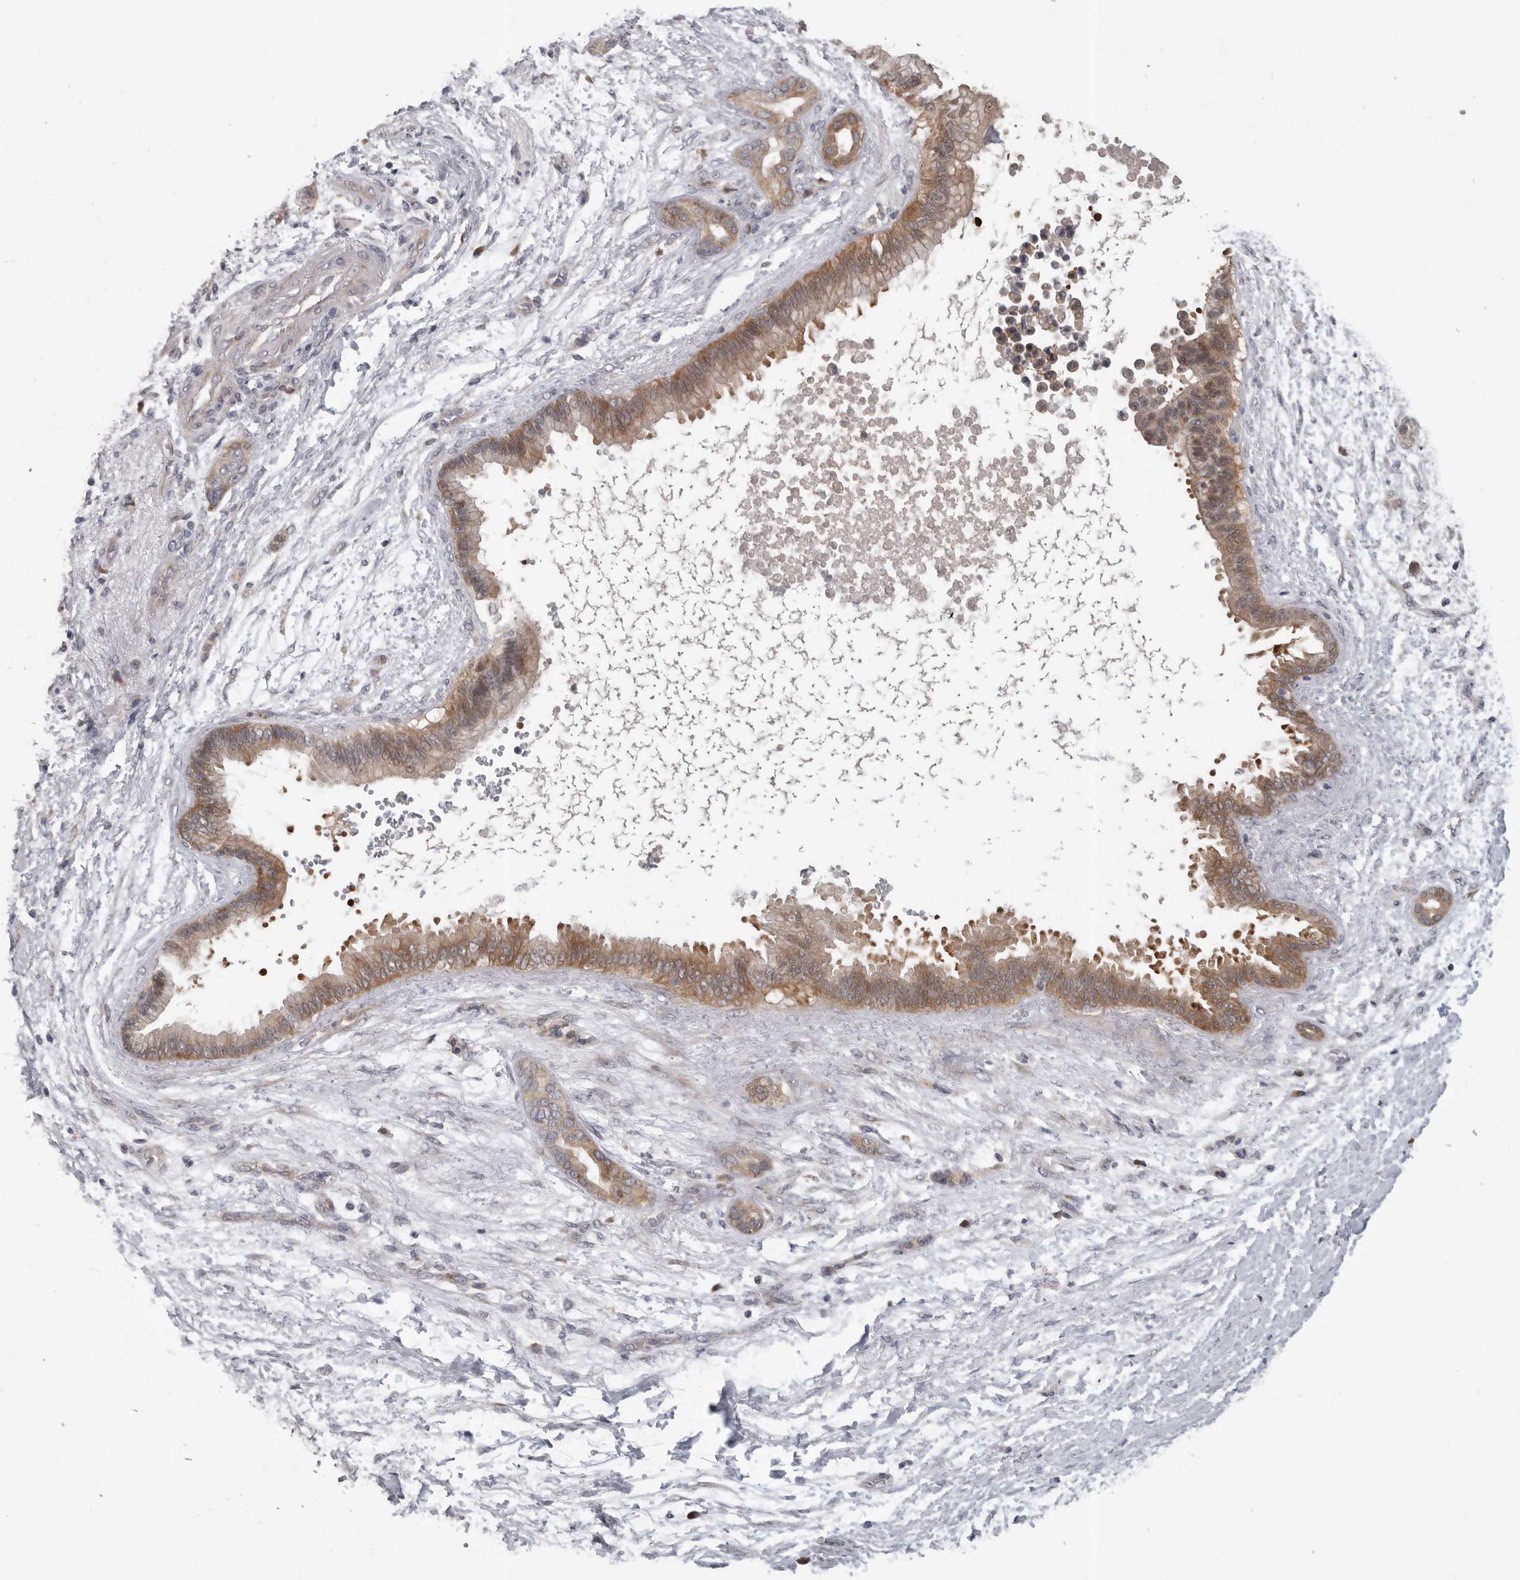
{"staining": {"intensity": "moderate", "quantity": ">75%", "location": "cytoplasmic/membranous"}, "tissue": "pancreatic cancer", "cell_type": "Tumor cells", "image_type": "cancer", "snomed": [{"axis": "morphology", "description": "Adenocarcinoma, NOS"}, {"axis": "topography", "description": "Pancreas"}], "caption": "Adenocarcinoma (pancreatic) tissue reveals moderate cytoplasmic/membranous staining in approximately >75% of tumor cells", "gene": "RALGPS2", "patient": {"sex": "male", "age": 59}}